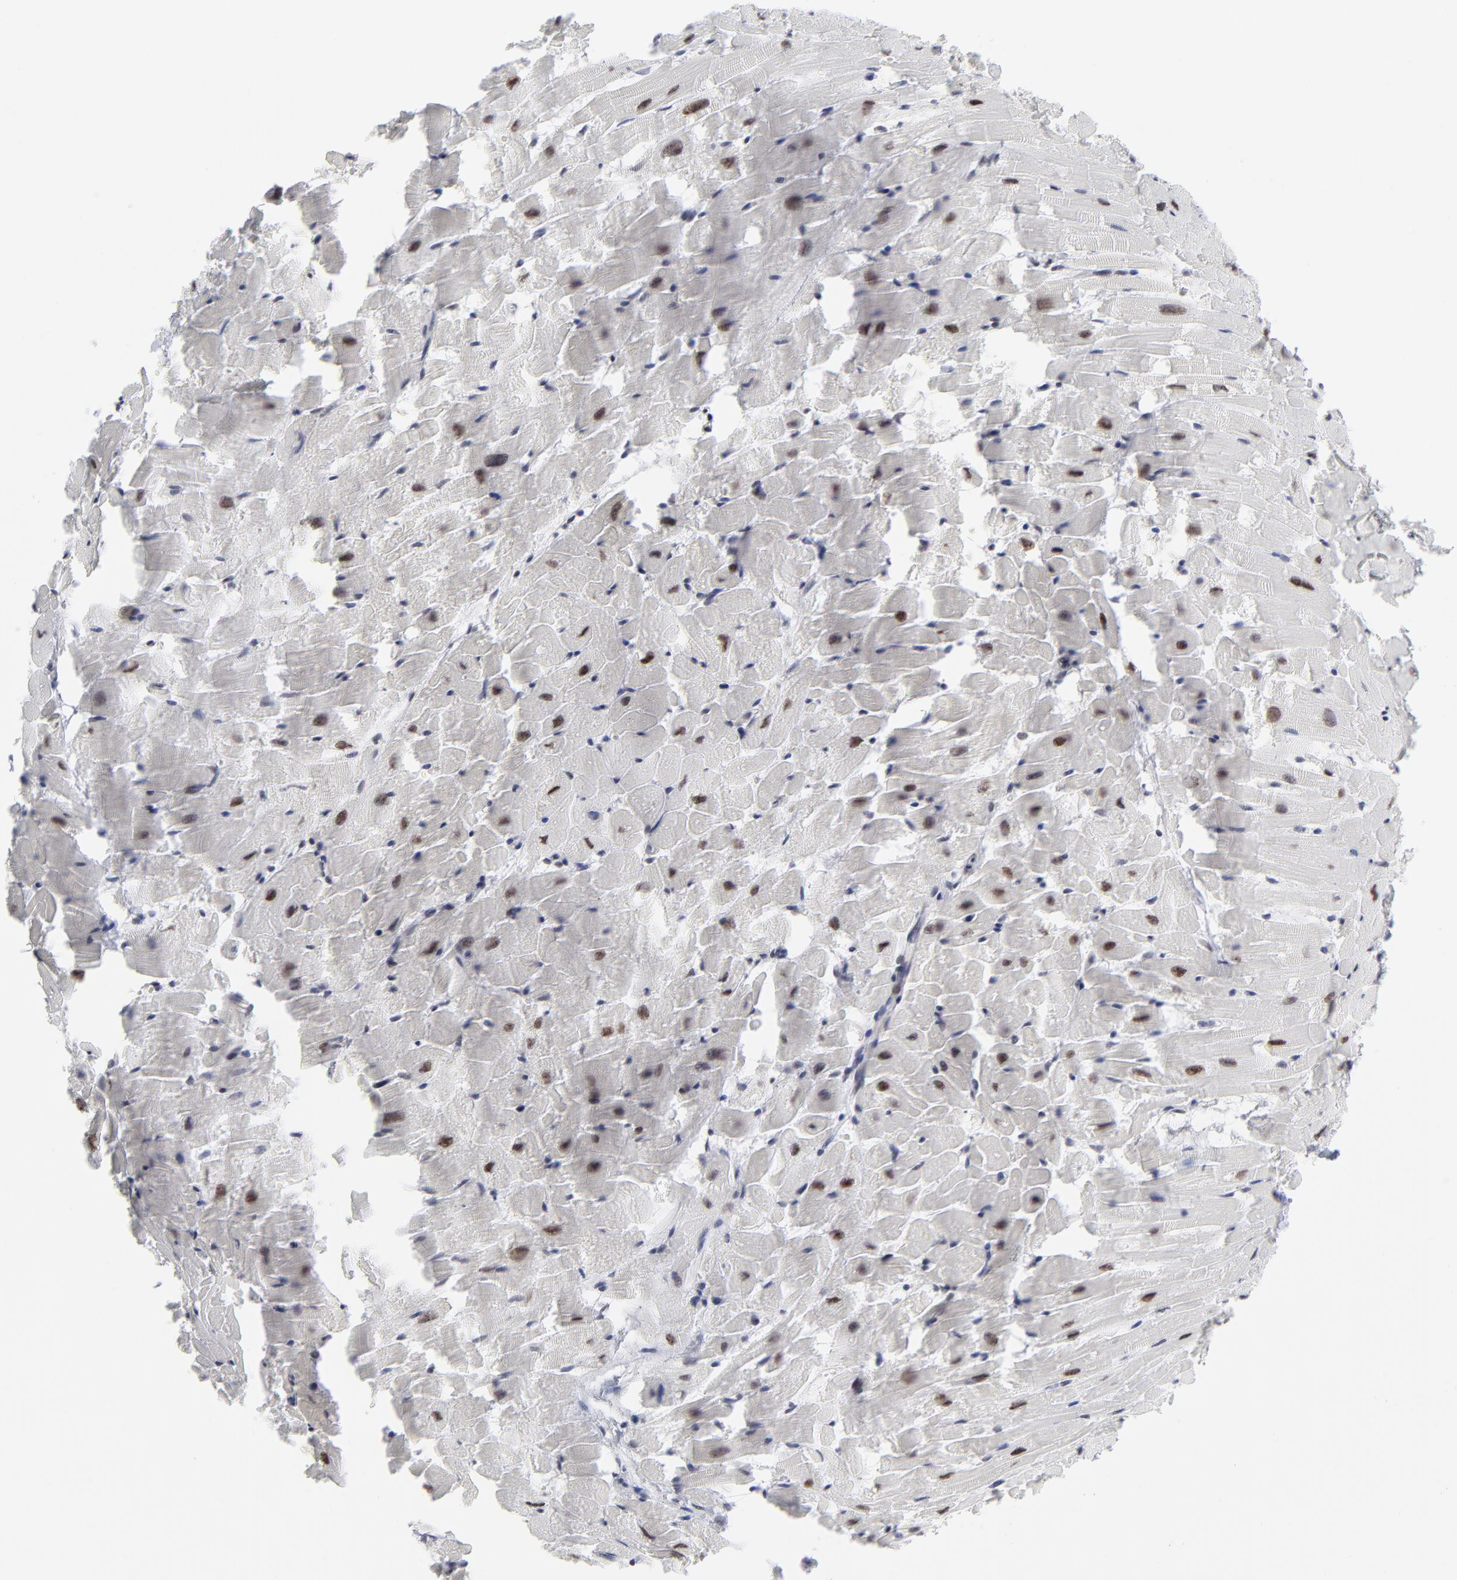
{"staining": {"intensity": "weak", "quantity": ">75%", "location": "nuclear"}, "tissue": "heart muscle", "cell_type": "Cardiomyocytes", "image_type": "normal", "snomed": [{"axis": "morphology", "description": "Normal tissue, NOS"}, {"axis": "topography", "description": "Heart"}], "caption": "Immunohistochemistry staining of unremarkable heart muscle, which exhibits low levels of weak nuclear positivity in about >75% of cardiomyocytes indicating weak nuclear protein staining. The staining was performed using DAB (brown) for protein detection and nuclei were counterstained in hematoxylin (blue).", "gene": "CCR2", "patient": {"sex": "female", "age": 19}}